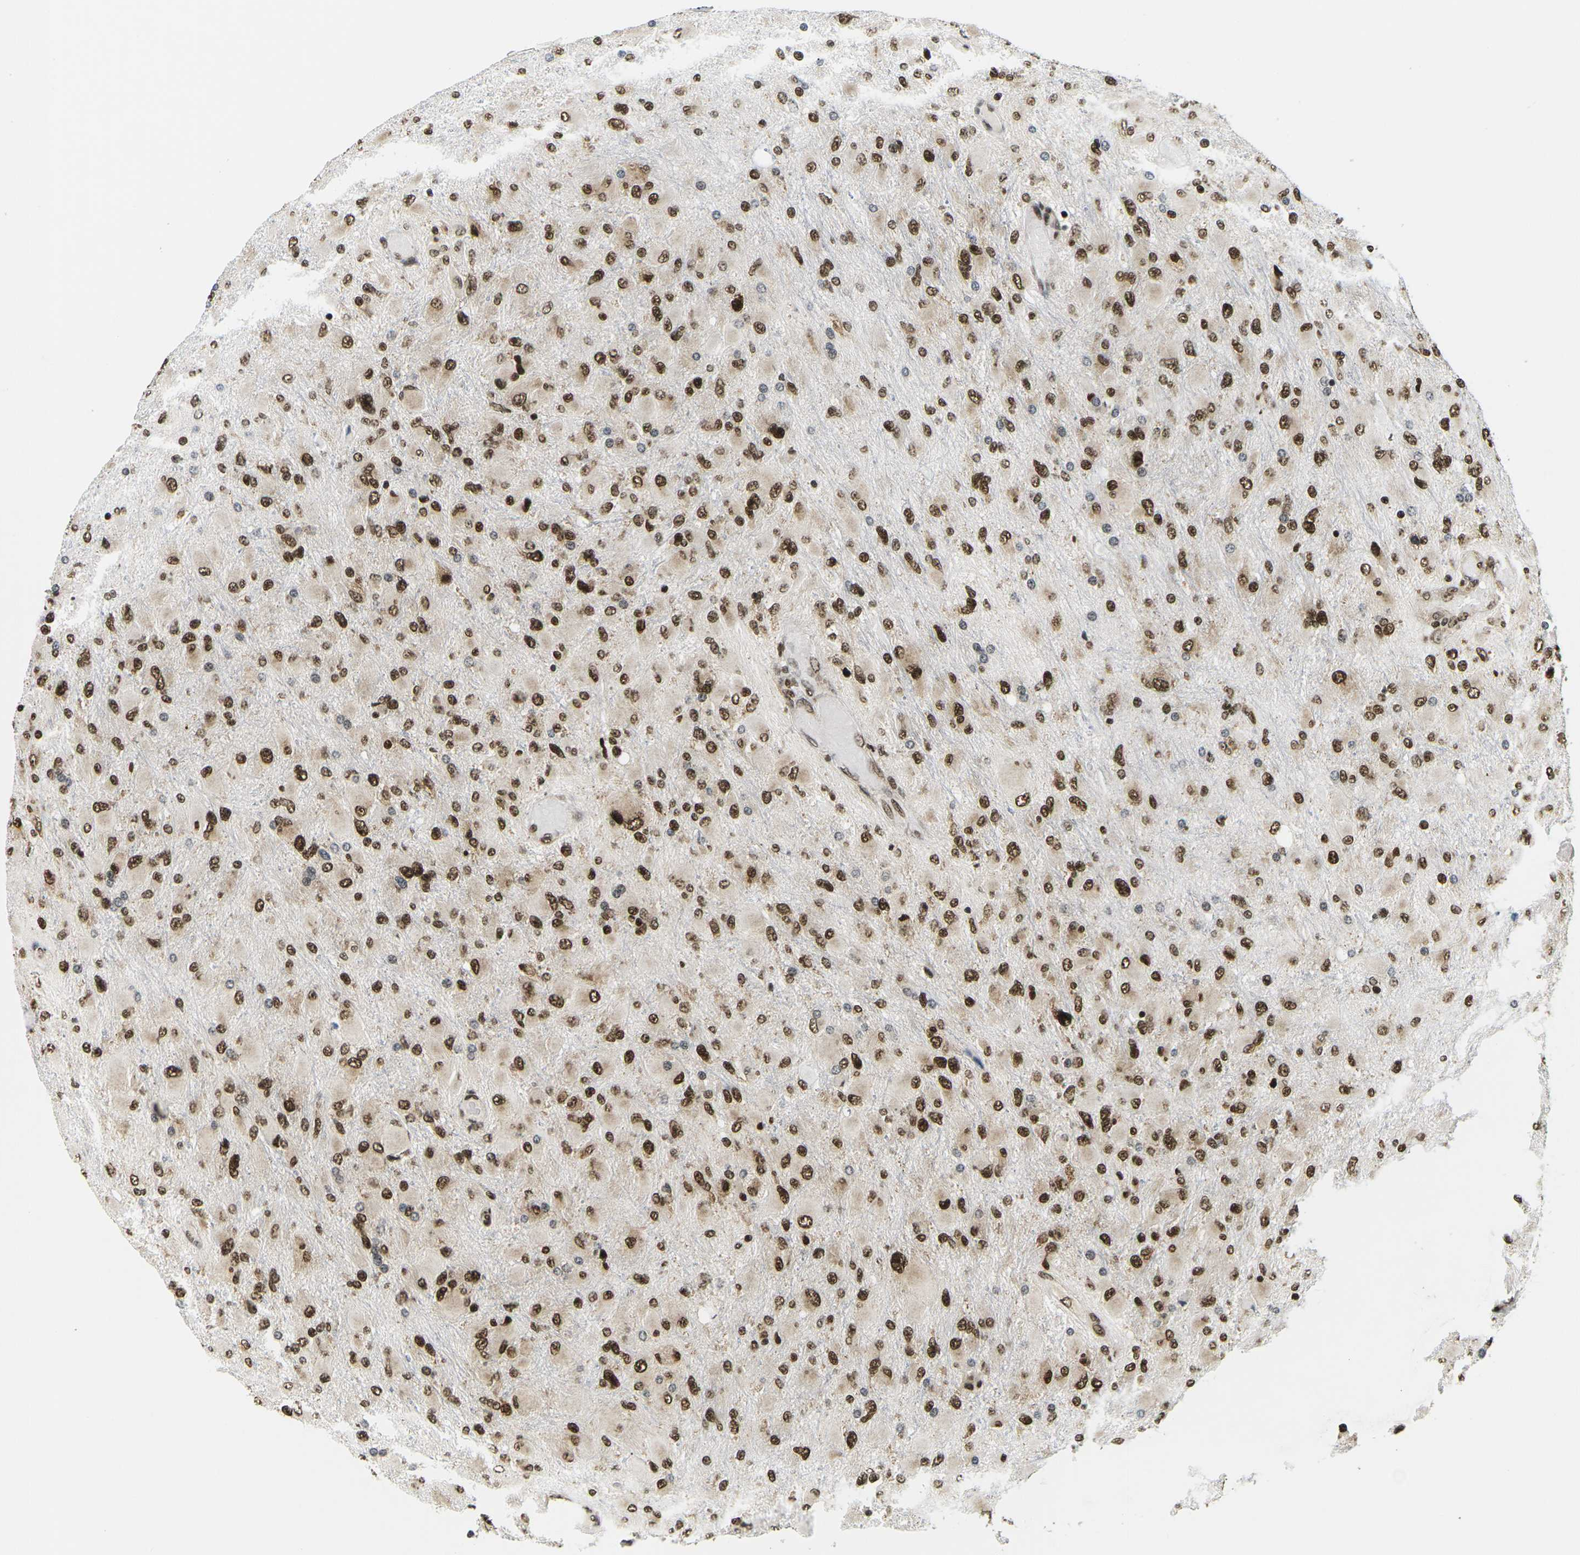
{"staining": {"intensity": "strong", "quantity": ">75%", "location": "nuclear"}, "tissue": "glioma", "cell_type": "Tumor cells", "image_type": "cancer", "snomed": [{"axis": "morphology", "description": "Glioma, malignant, High grade"}, {"axis": "topography", "description": "Cerebral cortex"}], "caption": "An image of human glioma stained for a protein reveals strong nuclear brown staining in tumor cells.", "gene": "CELF1", "patient": {"sex": "female", "age": 36}}